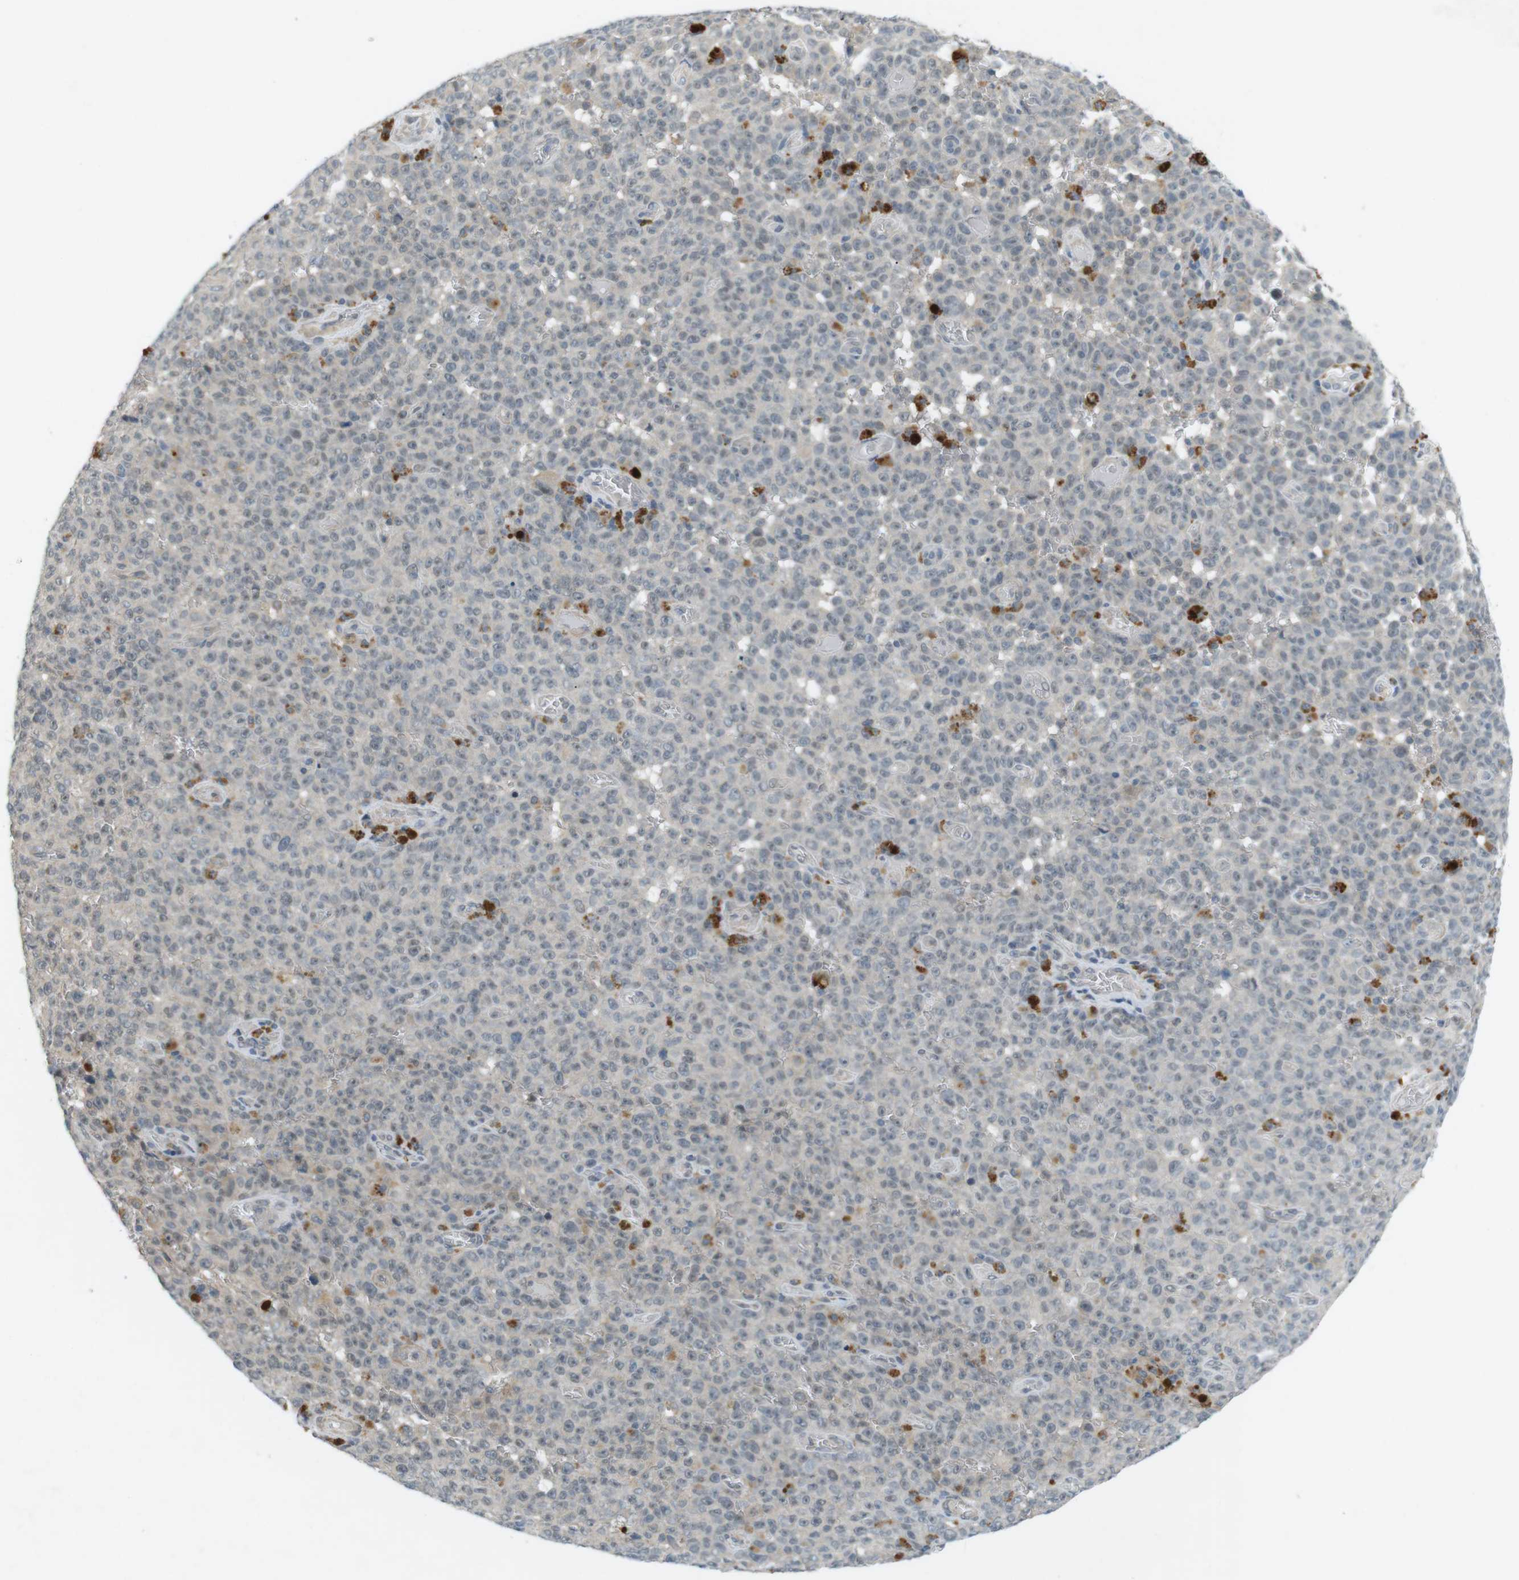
{"staining": {"intensity": "negative", "quantity": "none", "location": "none"}, "tissue": "melanoma", "cell_type": "Tumor cells", "image_type": "cancer", "snomed": [{"axis": "morphology", "description": "Malignant melanoma, NOS"}, {"axis": "topography", "description": "Skin"}], "caption": "A photomicrograph of melanoma stained for a protein demonstrates no brown staining in tumor cells. (Brightfield microscopy of DAB (3,3'-diaminobenzidine) immunohistochemistry at high magnification).", "gene": "RTN3", "patient": {"sex": "female", "age": 82}}